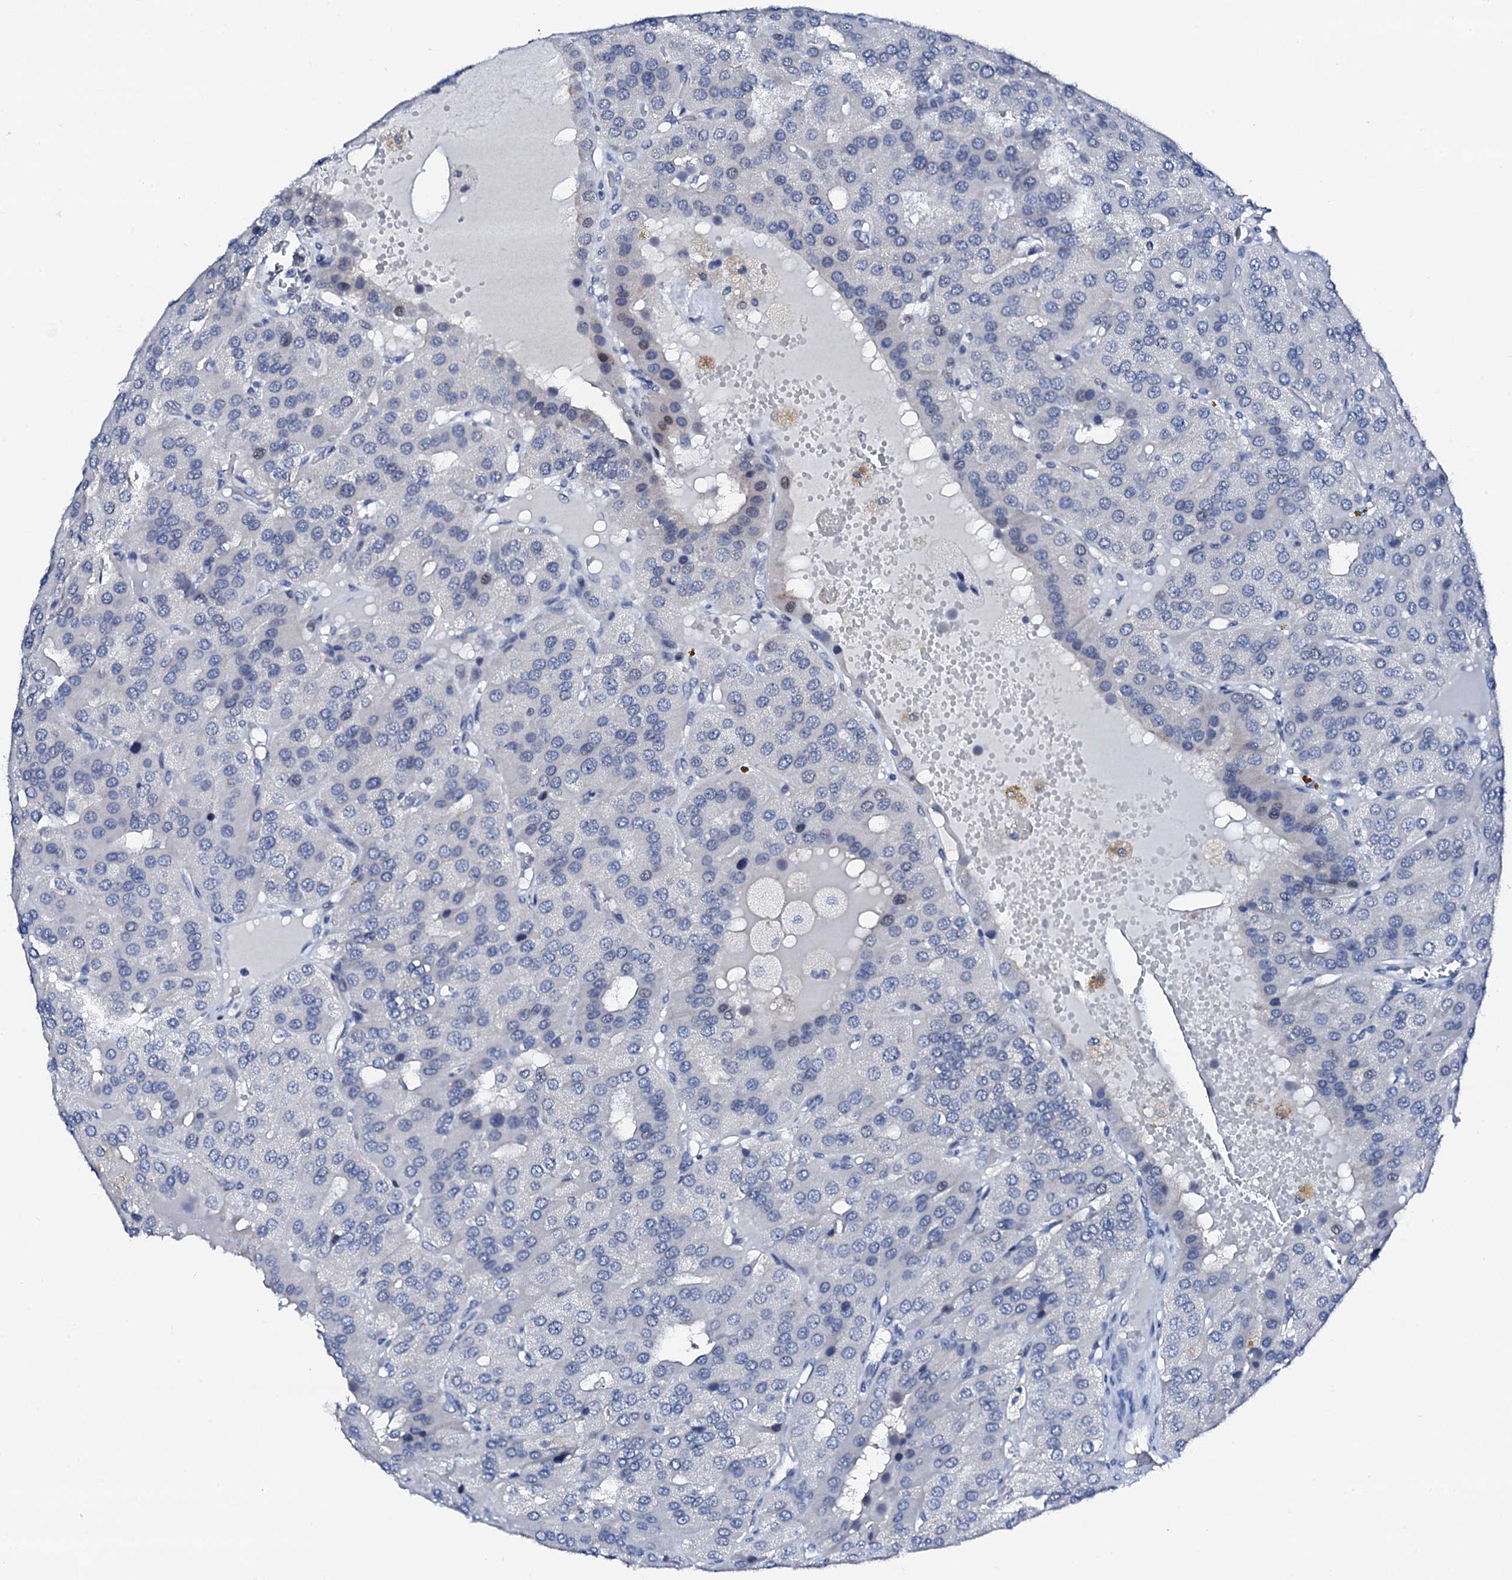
{"staining": {"intensity": "negative", "quantity": "none", "location": "none"}, "tissue": "parathyroid gland", "cell_type": "Glandular cells", "image_type": "normal", "snomed": [{"axis": "morphology", "description": "Normal tissue, NOS"}, {"axis": "morphology", "description": "Adenoma, NOS"}, {"axis": "topography", "description": "Parathyroid gland"}], "caption": "DAB (3,3'-diaminobenzidine) immunohistochemical staining of unremarkable parathyroid gland demonstrates no significant staining in glandular cells.", "gene": "TRAFD1", "patient": {"sex": "female", "age": 86}}